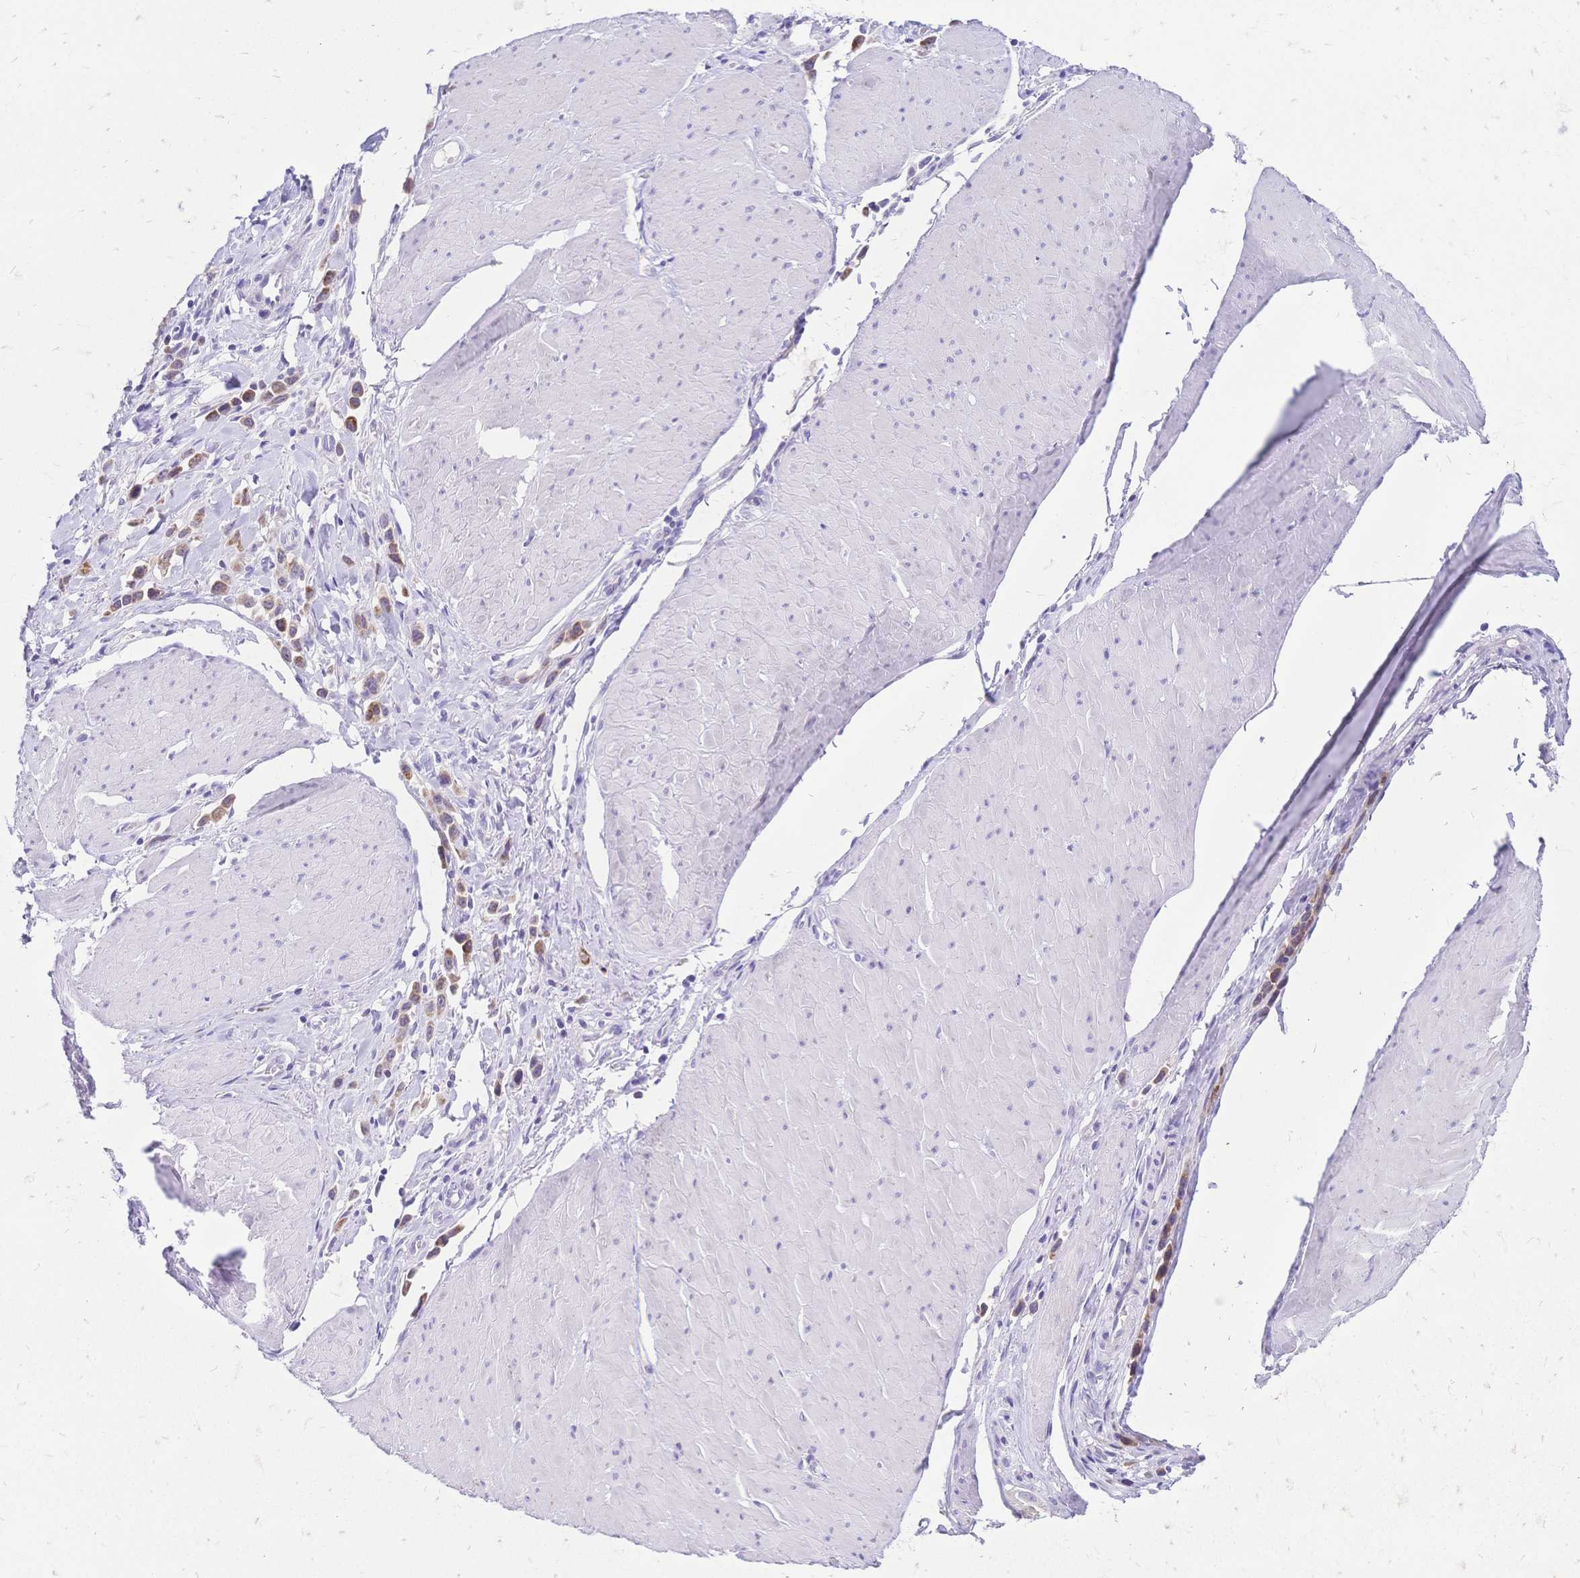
{"staining": {"intensity": "moderate", "quantity": ">75%", "location": "cytoplasmic/membranous"}, "tissue": "stomach cancer", "cell_type": "Tumor cells", "image_type": "cancer", "snomed": [{"axis": "morphology", "description": "Adenocarcinoma, NOS"}, {"axis": "topography", "description": "Stomach"}], "caption": "Stomach adenocarcinoma tissue exhibits moderate cytoplasmic/membranous staining in about >75% of tumor cells", "gene": "GRB7", "patient": {"sex": "male", "age": 47}}